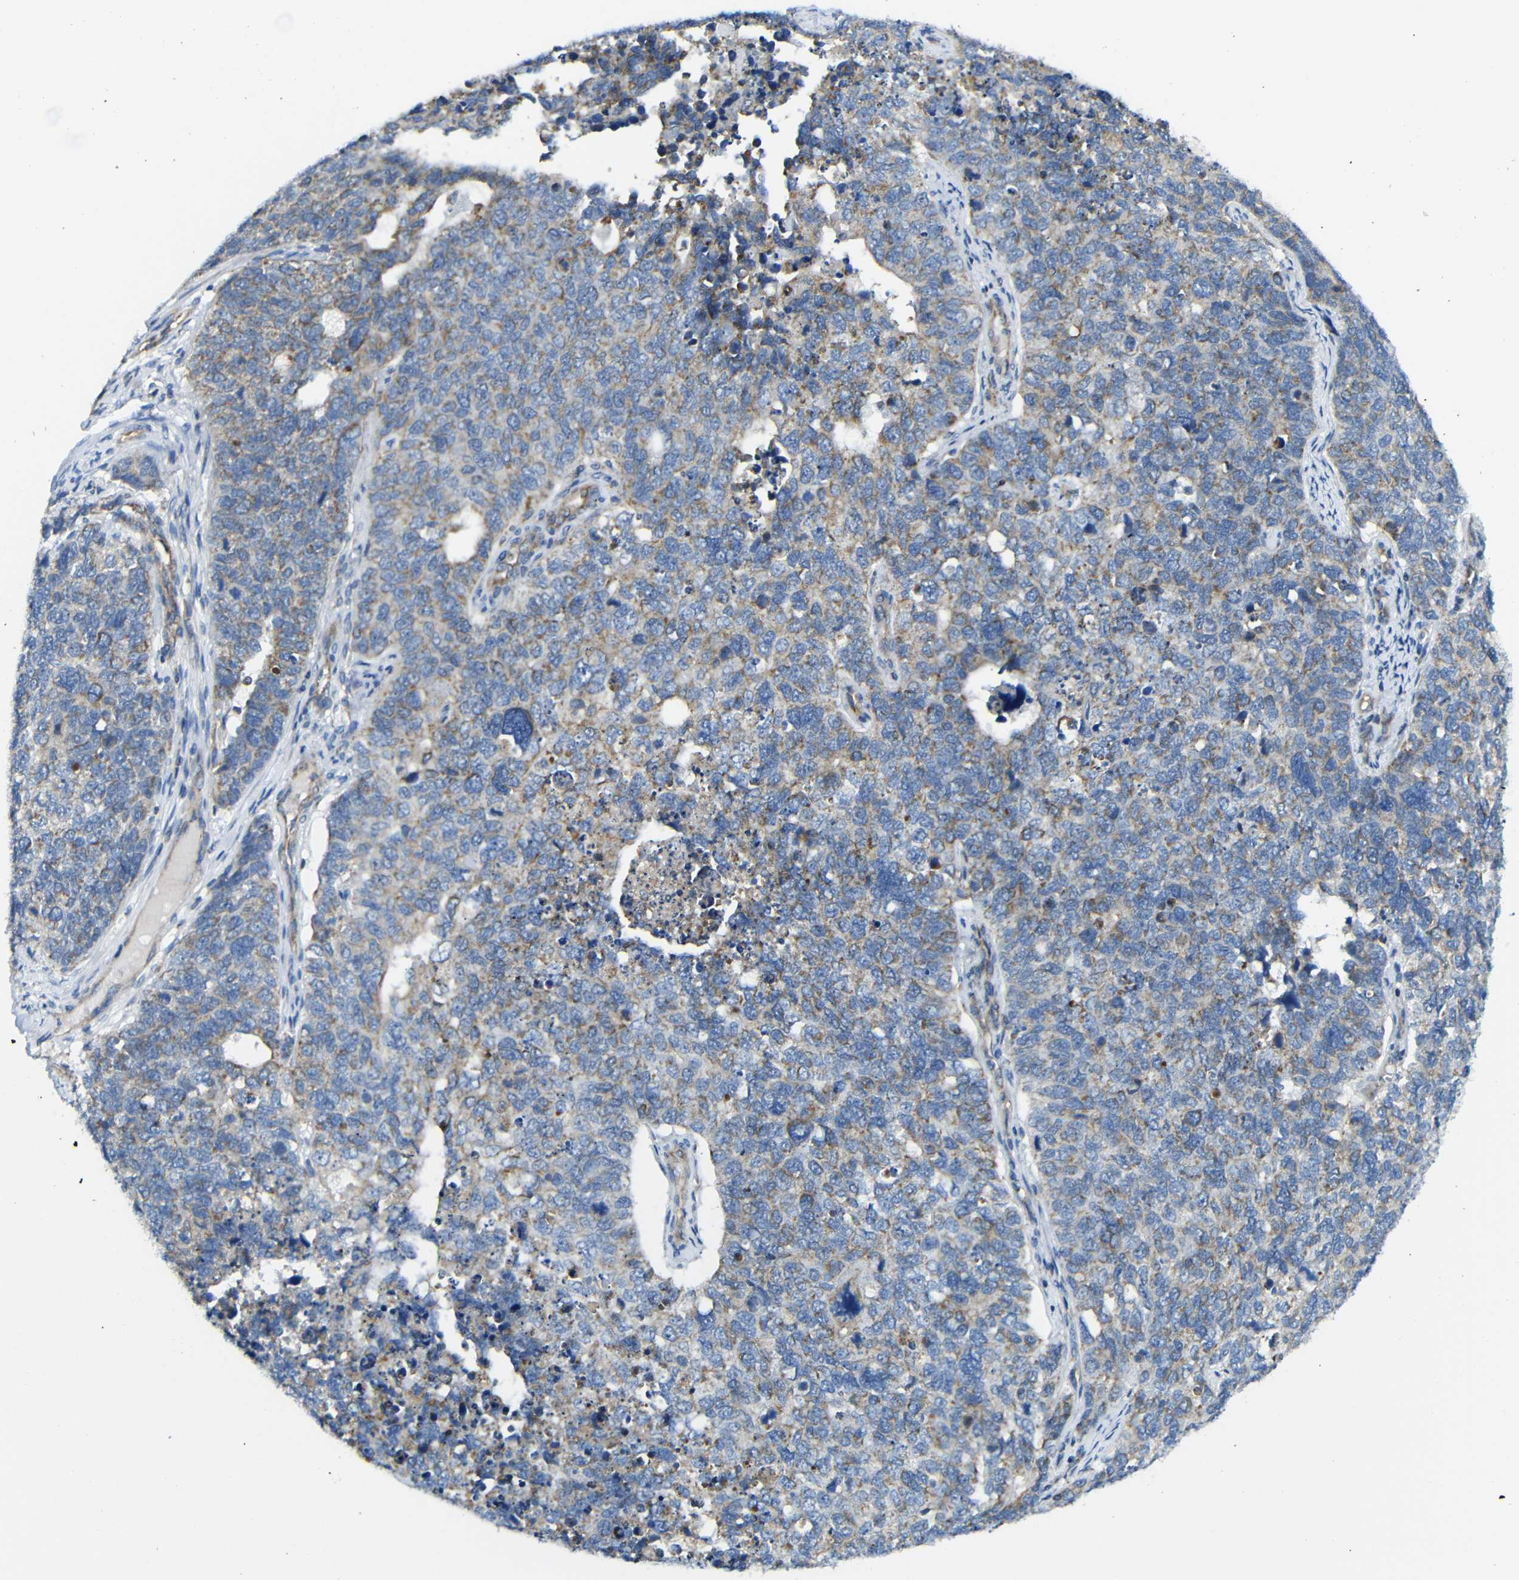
{"staining": {"intensity": "moderate", "quantity": "25%-75%", "location": "cytoplasmic/membranous"}, "tissue": "cervical cancer", "cell_type": "Tumor cells", "image_type": "cancer", "snomed": [{"axis": "morphology", "description": "Squamous cell carcinoma, NOS"}, {"axis": "topography", "description": "Cervix"}], "caption": "Protein expression analysis of human cervical squamous cell carcinoma reveals moderate cytoplasmic/membranous positivity in about 25%-75% of tumor cells.", "gene": "PDCD1LG2", "patient": {"sex": "female", "age": 63}}